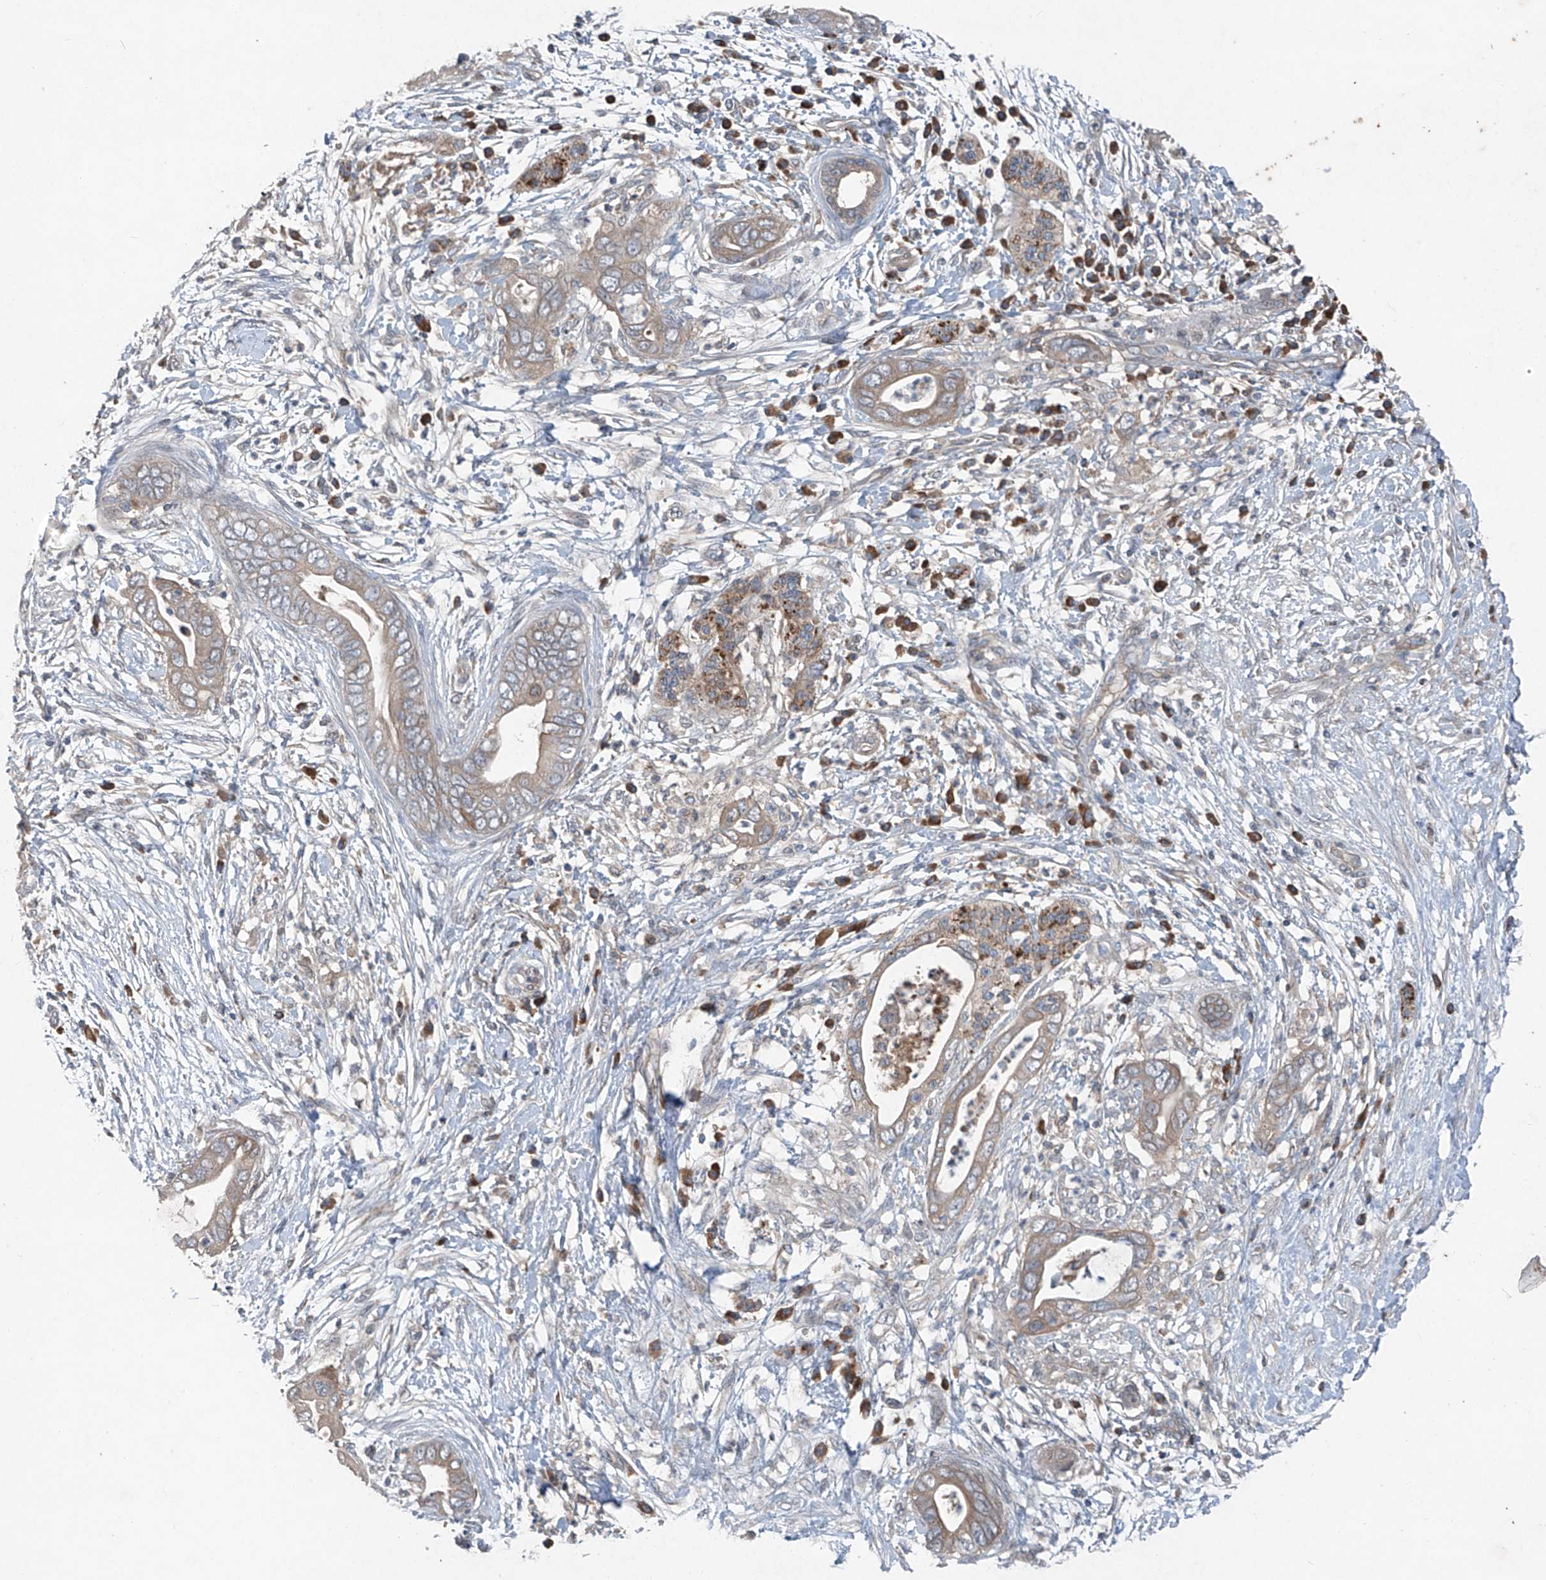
{"staining": {"intensity": "weak", "quantity": "25%-75%", "location": "cytoplasmic/membranous"}, "tissue": "pancreatic cancer", "cell_type": "Tumor cells", "image_type": "cancer", "snomed": [{"axis": "morphology", "description": "Adenocarcinoma, NOS"}, {"axis": "topography", "description": "Pancreas"}], "caption": "Pancreatic cancer (adenocarcinoma) was stained to show a protein in brown. There is low levels of weak cytoplasmic/membranous expression in about 25%-75% of tumor cells.", "gene": "FOXRED2", "patient": {"sex": "male", "age": 75}}